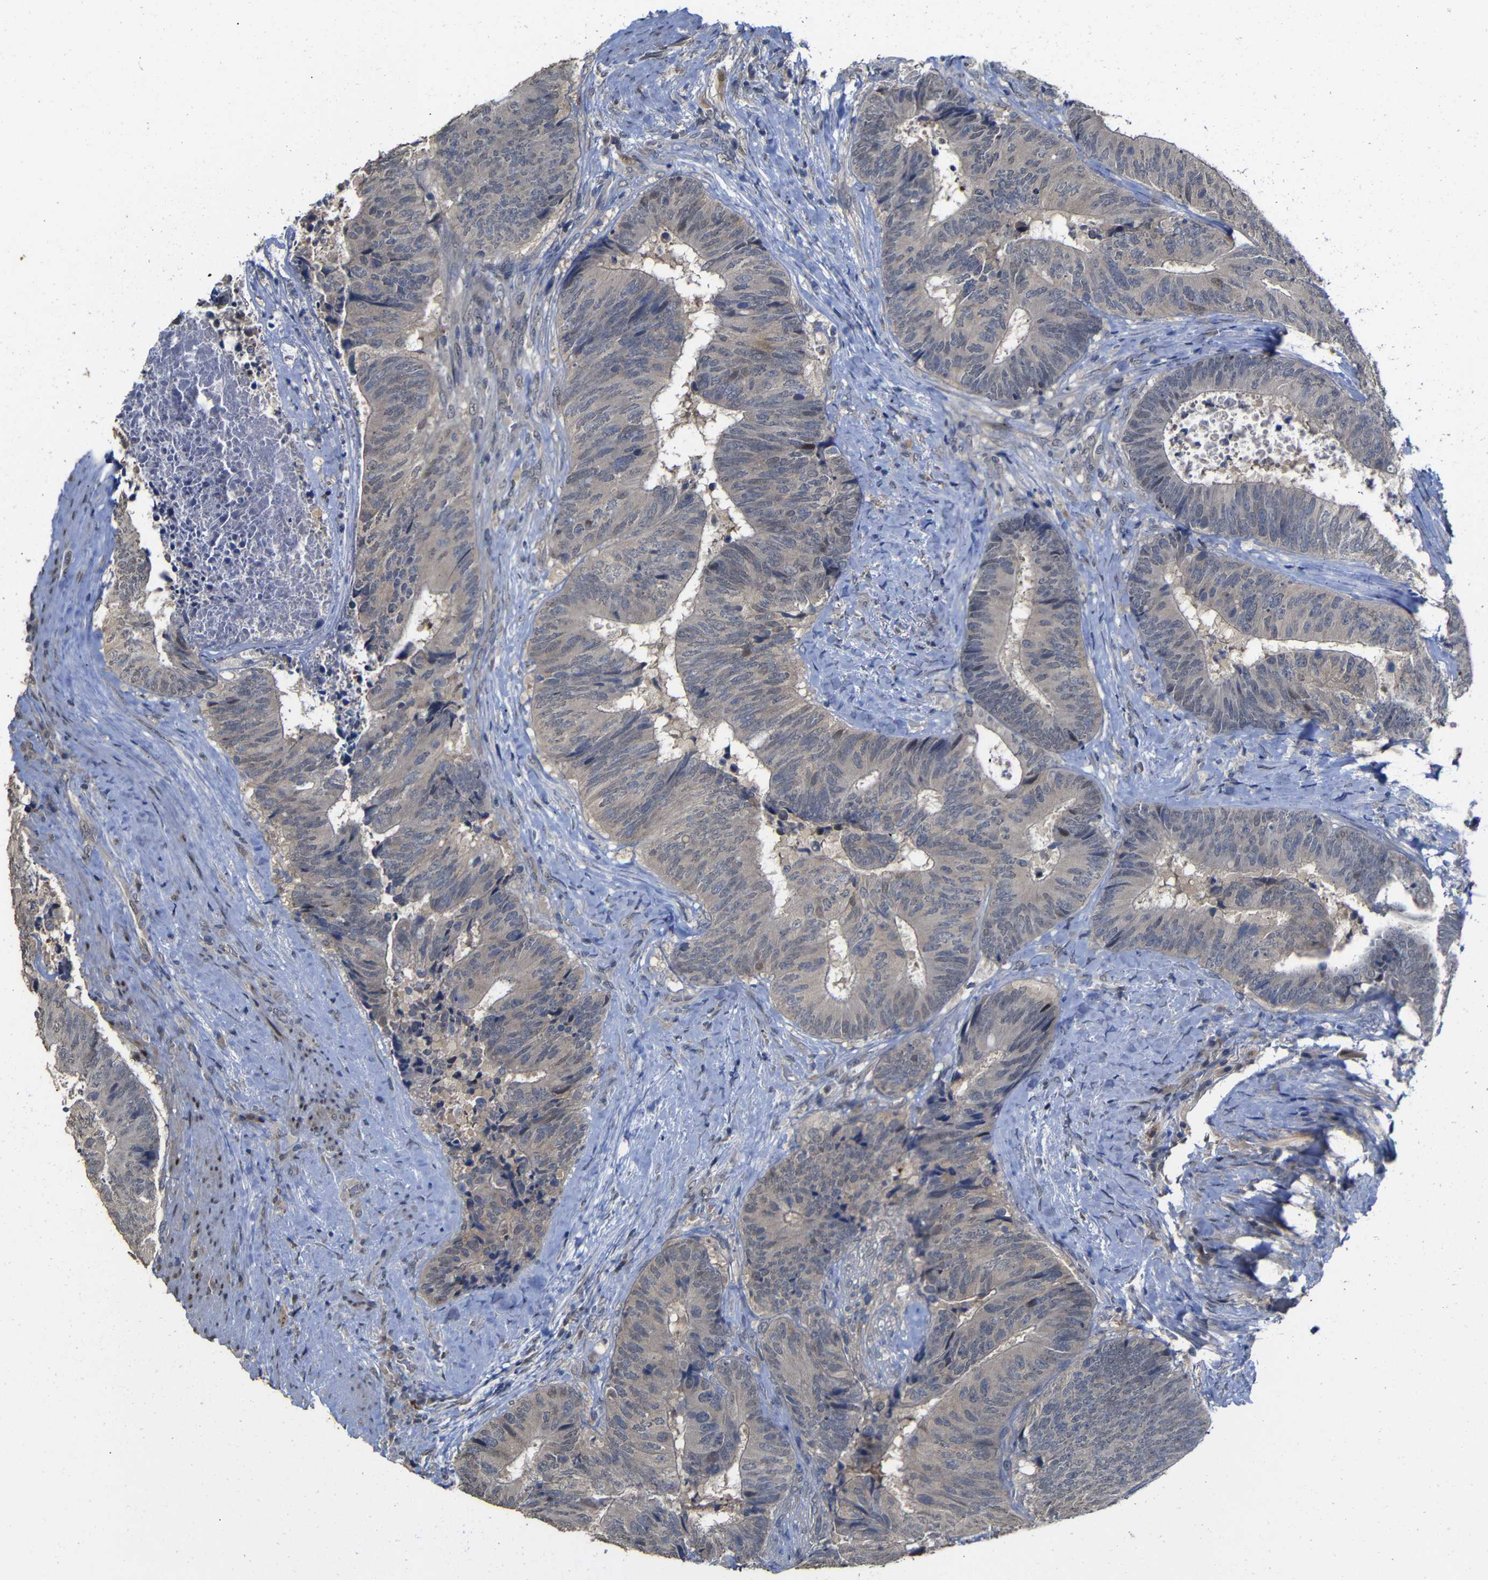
{"staining": {"intensity": "weak", "quantity": "25%-75%", "location": "cytoplasmic/membranous"}, "tissue": "colorectal cancer", "cell_type": "Tumor cells", "image_type": "cancer", "snomed": [{"axis": "morphology", "description": "Adenocarcinoma, NOS"}, {"axis": "topography", "description": "Rectum"}], "caption": "High-power microscopy captured an immunohistochemistry (IHC) image of colorectal adenocarcinoma, revealing weak cytoplasmic/membranous staining in about 25%-75% of tumor cells.", "gene": "ATG12", "patient": {"sex": "male", "age": 72}}